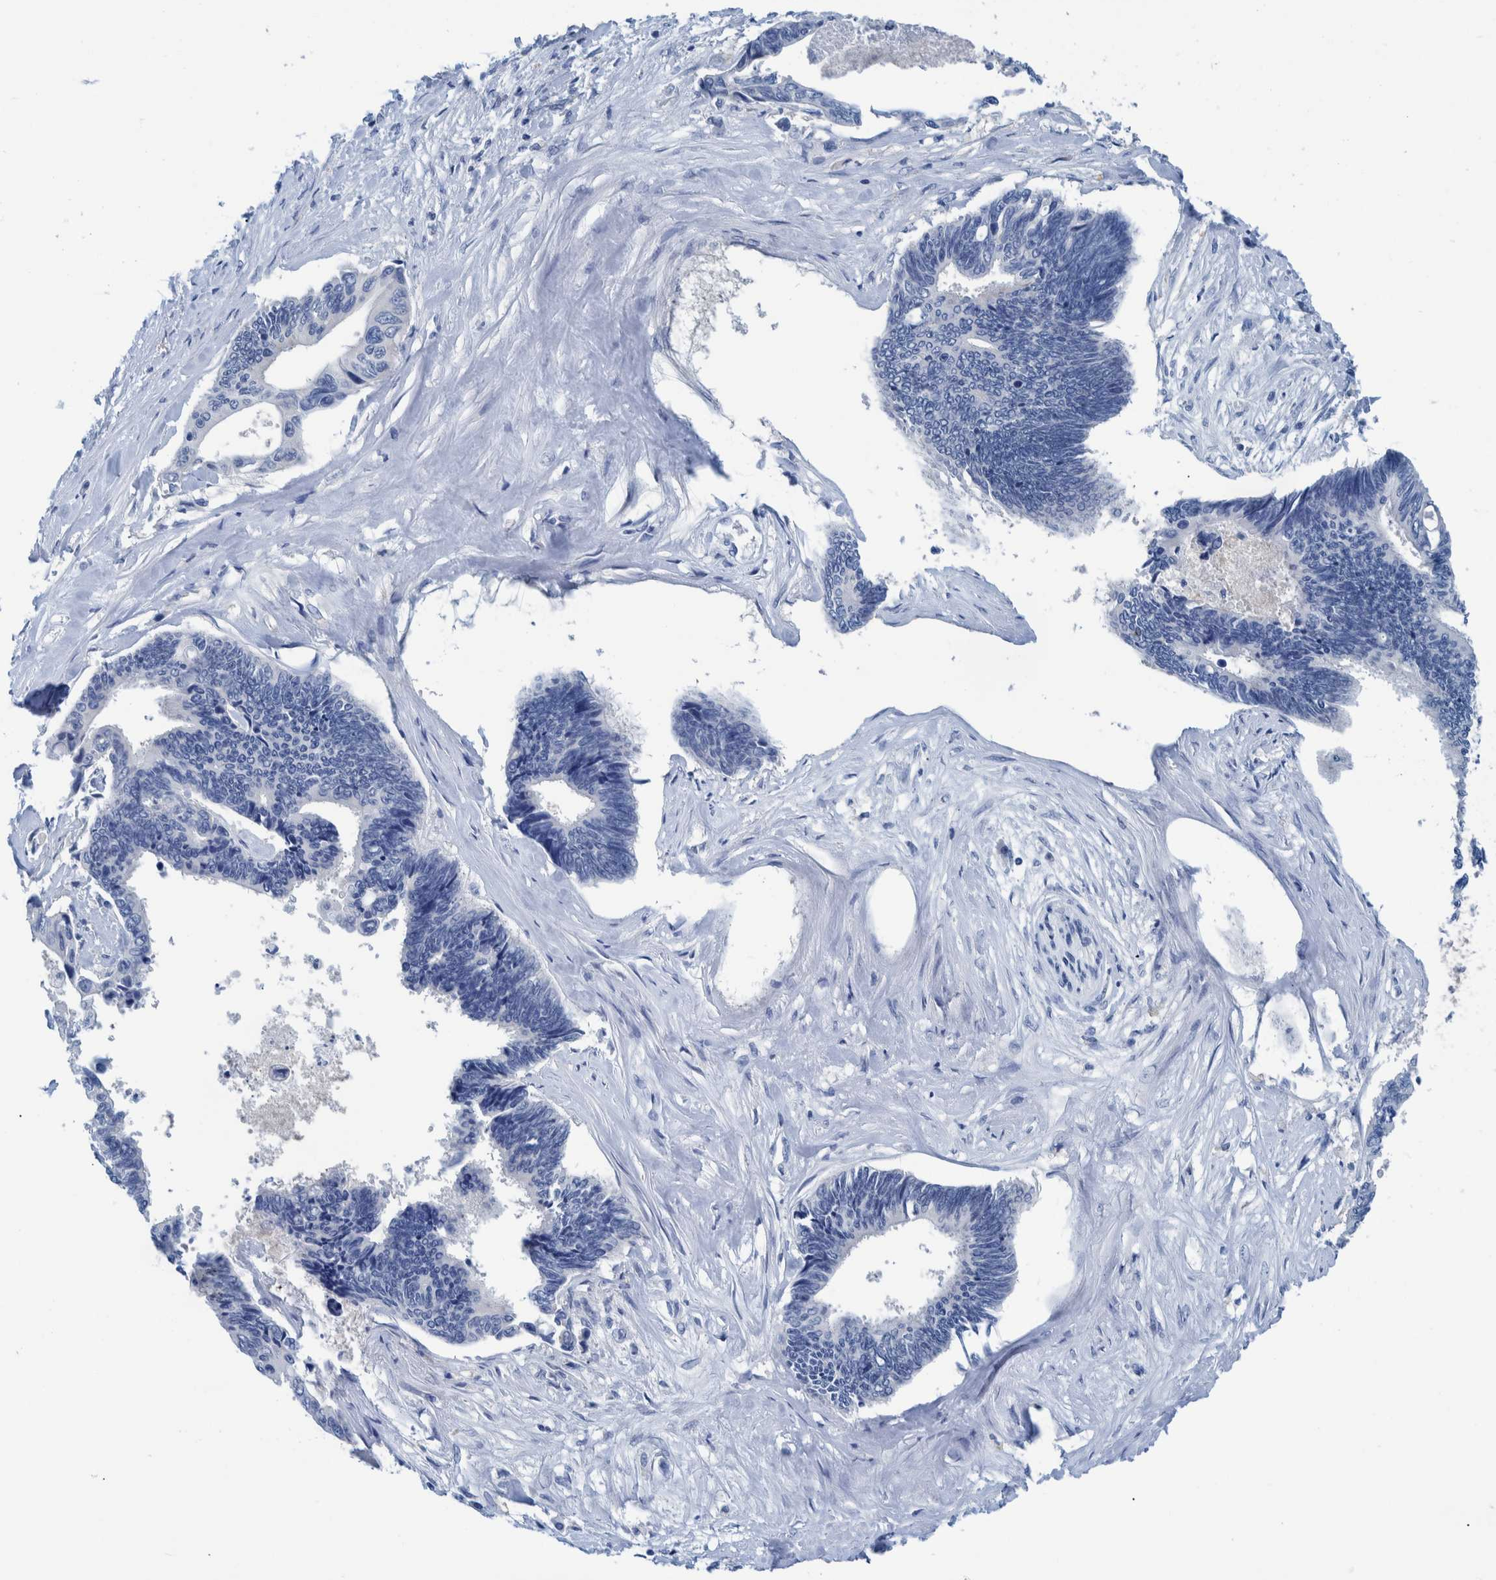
{"staining": {"intensity": "negative", "quantity": "none", "location": "none"}, "tissue": "pancreatic cancer", "cell_type": "Tumor cells", "image_type": "cancer", "snomed": [{"axis": "morphology", "description": "Adenocarcinoma, NOS"}, {"axis": "topography", "description": "Pancreas"}], "caption": "Protein analysis of adenocarcinoma (pancreatic) shows no significant expression in tumor cells.", "gene": "IDO1", "patient": {"sex": "female", "age": 70}}